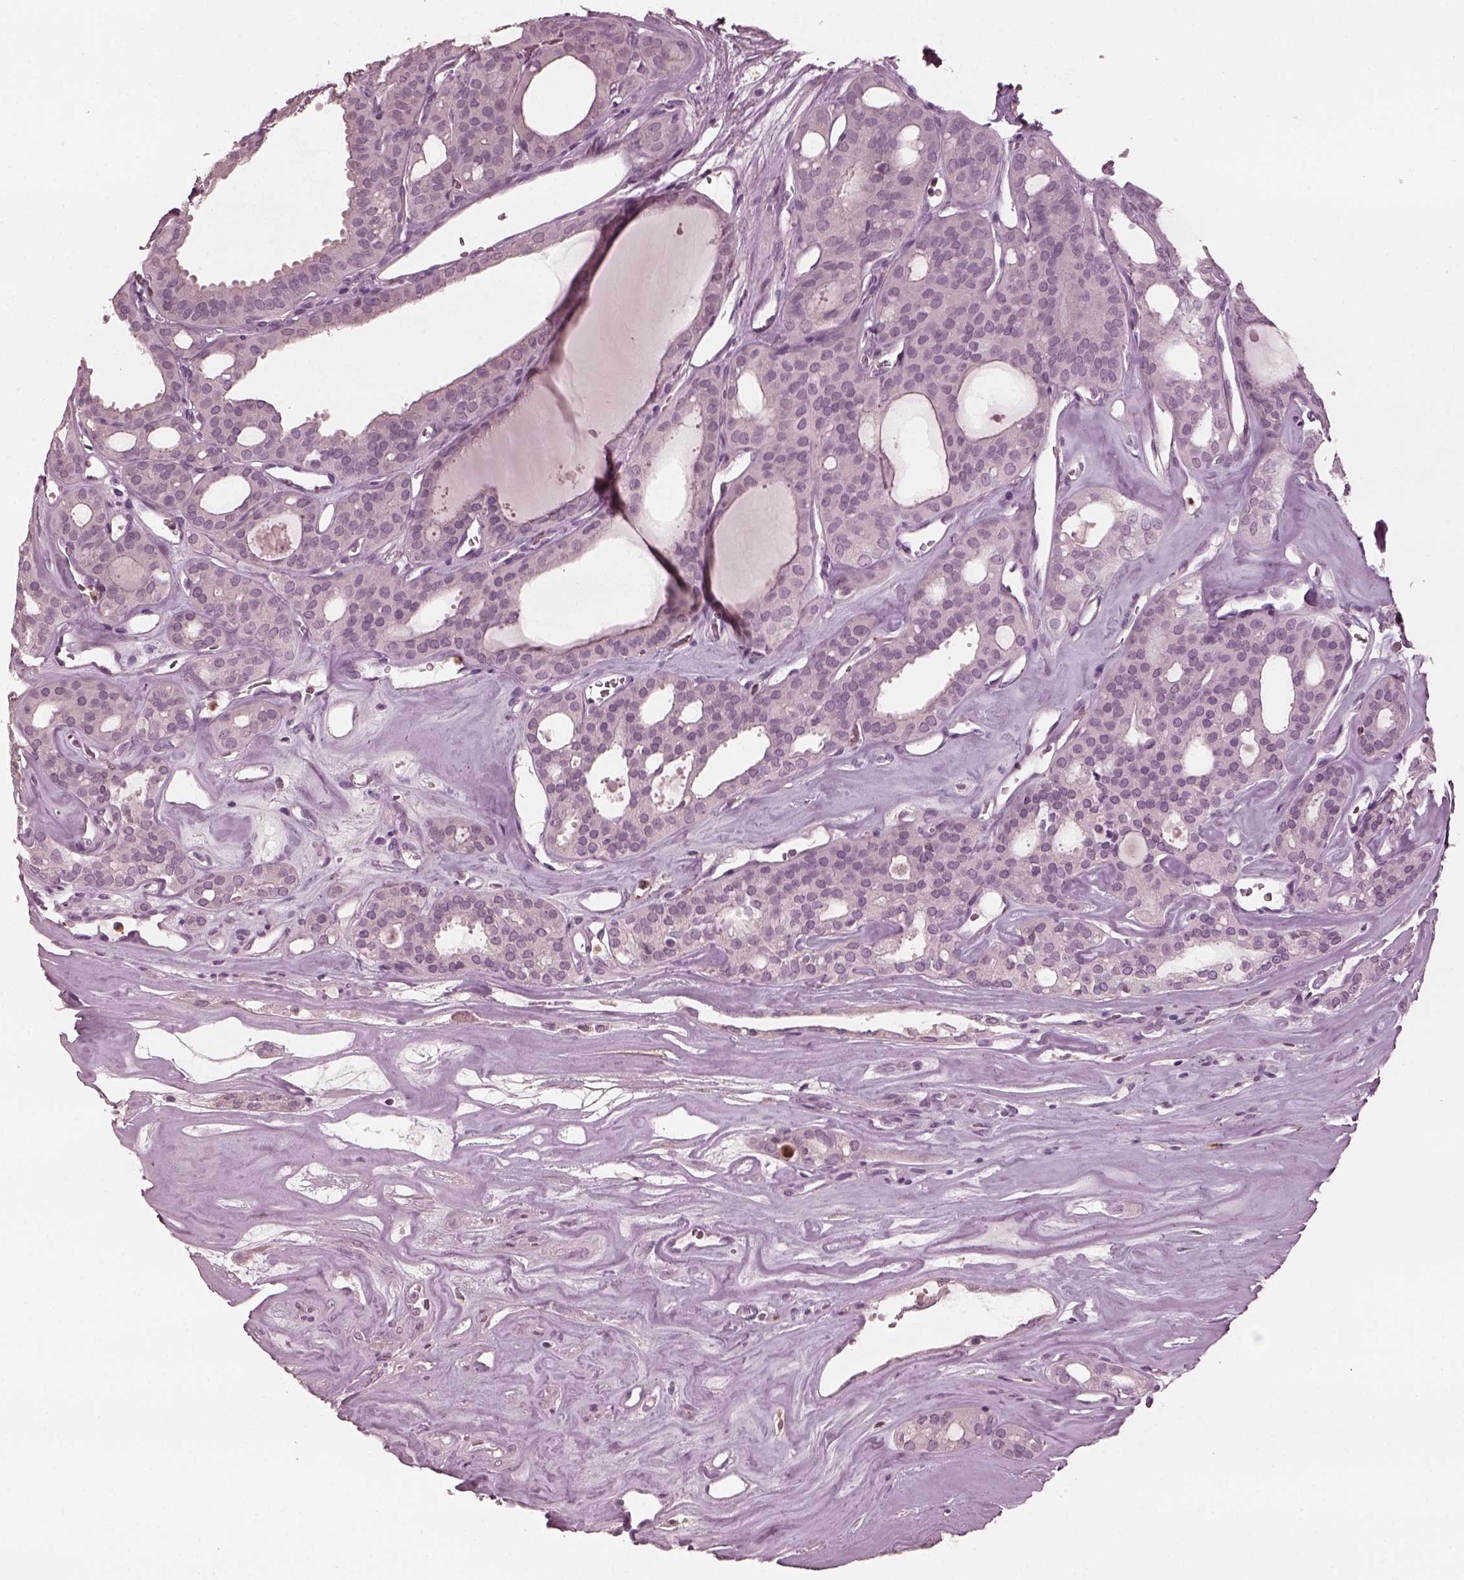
{"staining": {"intensity": "negative", "quantity": "none", "location": "none"}, "tissue": "thyroid cancer", "cell_type": "Tumor cells", "image_type": "cancer", "snomed": [{"axis": "morphology", "description": "Follicular adenoma carcinoma, NOS"}, {"axis": "topography", "description": "Thyroid gland"}], "caption": "Tumor cells show no significant protein expression in thyroid follicular adenoma carcinoma.", "gene": "PSTPIP2", "patient": {"sex": "male", "age": 75}}